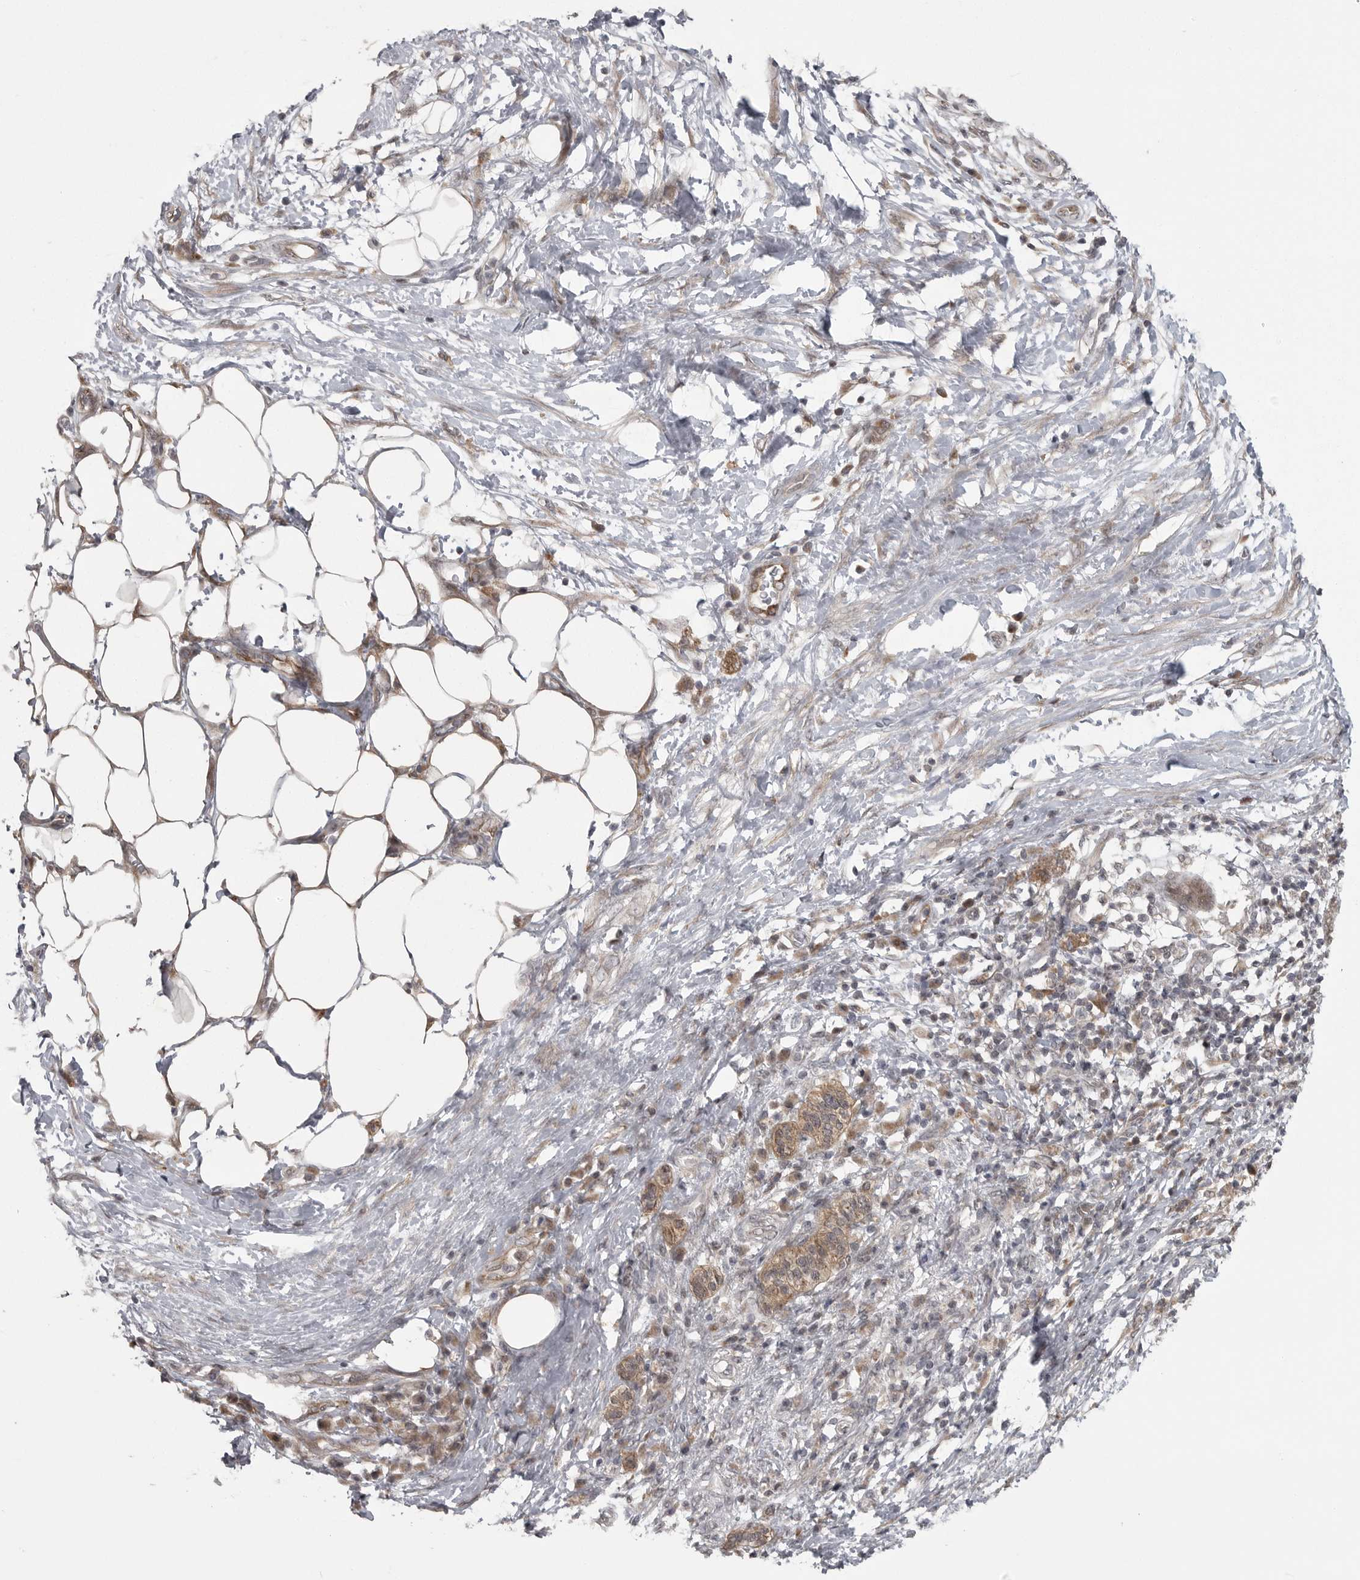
{"staining": {"intensity": "weak", "quantity": ">75%", "location": "cytoplasmic/membranous"}, "tissue": "pancreatic cancer", "cell_type": "Tumor cells", "image_type": "cancer", "snomed": [{"axis": "morphology", "description": "Adenocarcinoma, NOS"}, {"axis": "topography", "description": "Pancreas"}], "caption": "A high-resolution histopathology image shows IHC staining of pancreatic cancer (adenocarcinoma), which exhibits weak cytoplasmic/membranous expression in approximately >75% of tumor cells.", "gene": "PPP1R9A", "patient": {"sex": "female", "age": 78}}